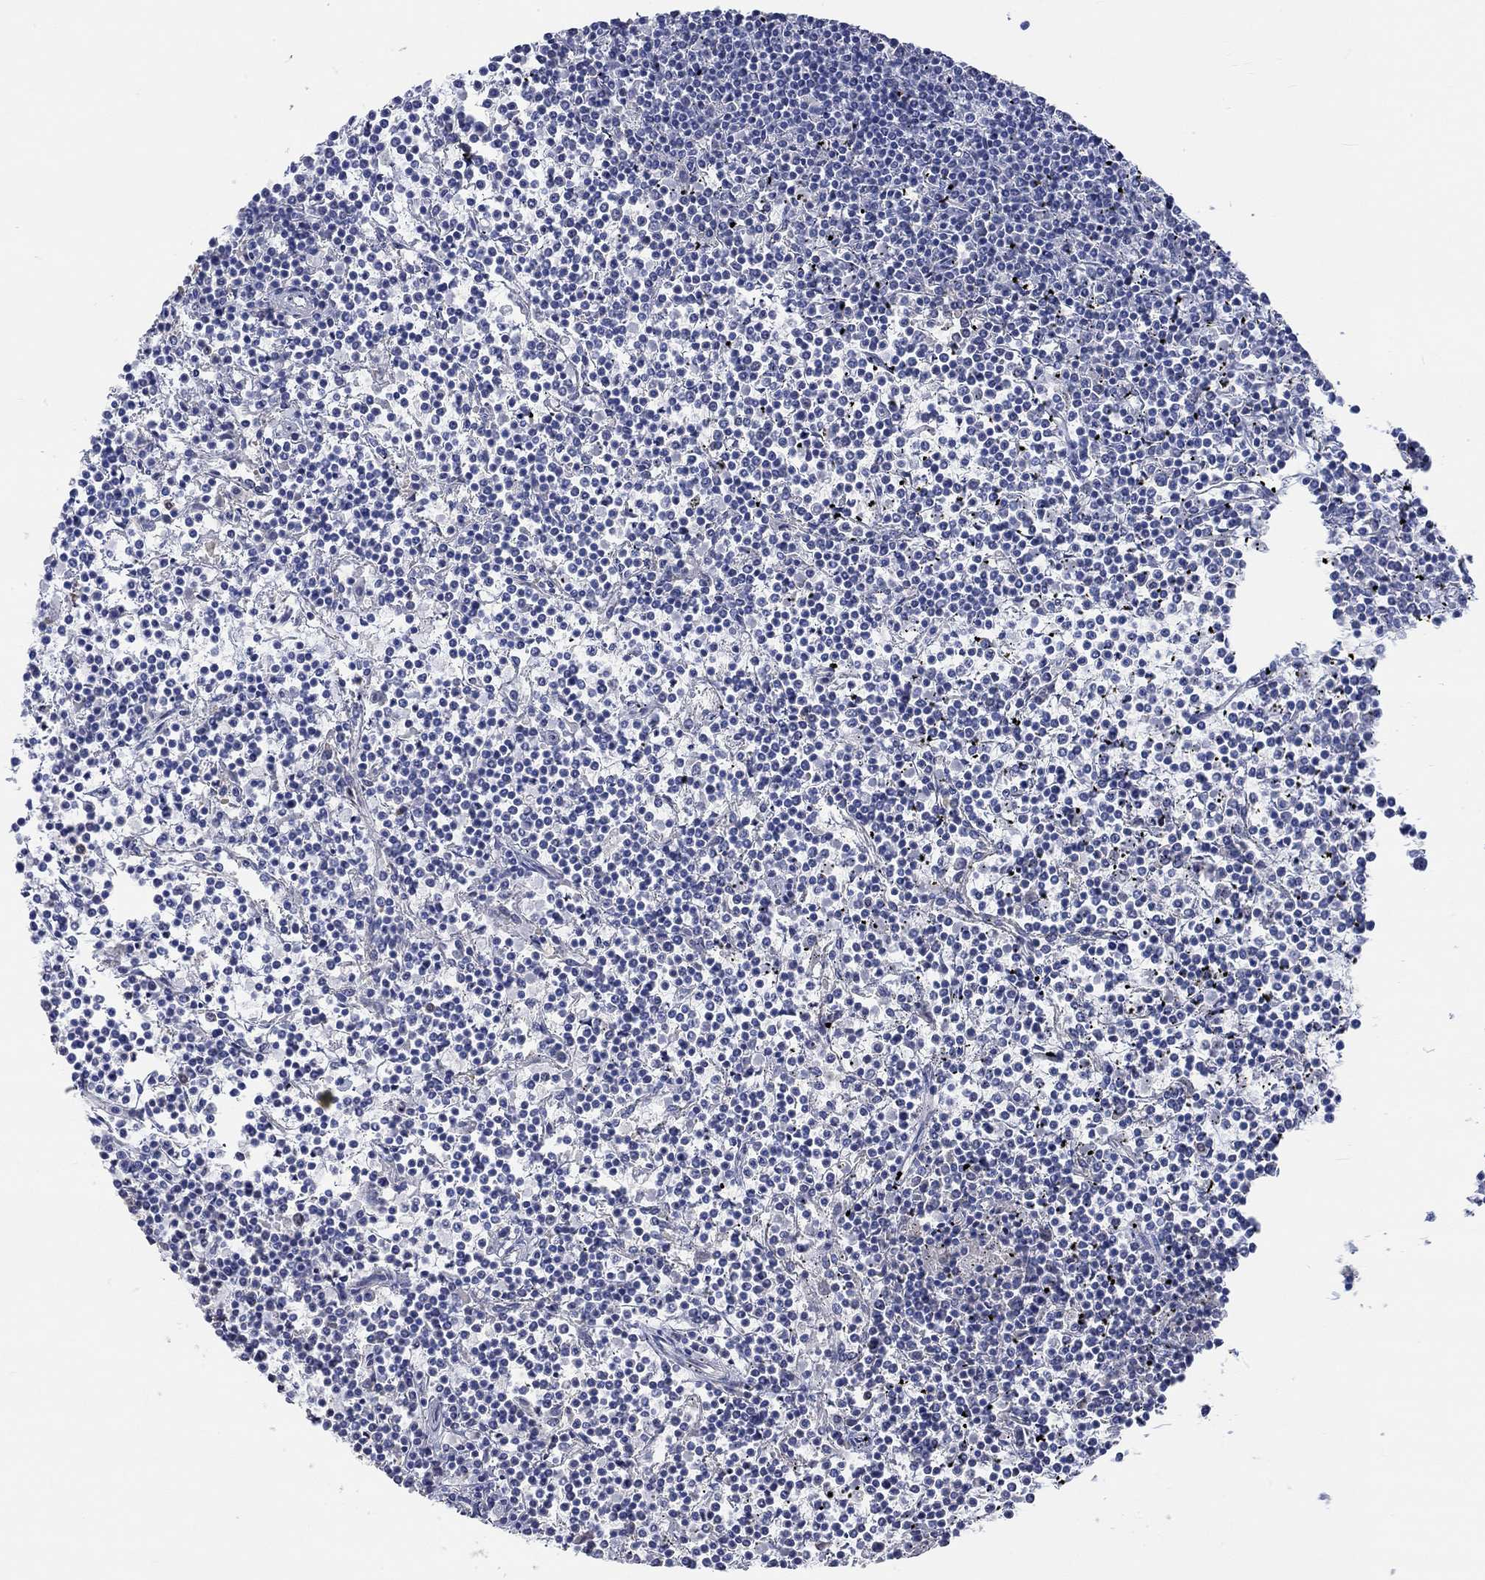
{"staining": {"intensity": "negative", "quantity": "none", "location": "none"}, "tissue": "lymphoma", "cell_type": "Tumor cells", "image_type": "cancer", "snomed": [{"axis": "morphology", "description": "Malignant lymphoma, non-Hodgkin's type, Low grade"}, {"axis": "topography", "description": "Spleen"}], "caption": "Immunohistochemical staining of human low-grade malignant lymphoma, non-Hodgkin's type displays no significant expression in tumor cells. (DAB immunohistochemistry (IHC) visualized using brightfield microscopy, high magnification).", "gene": "PNMA5", "patient": {"sex": "female", "age": 19}}